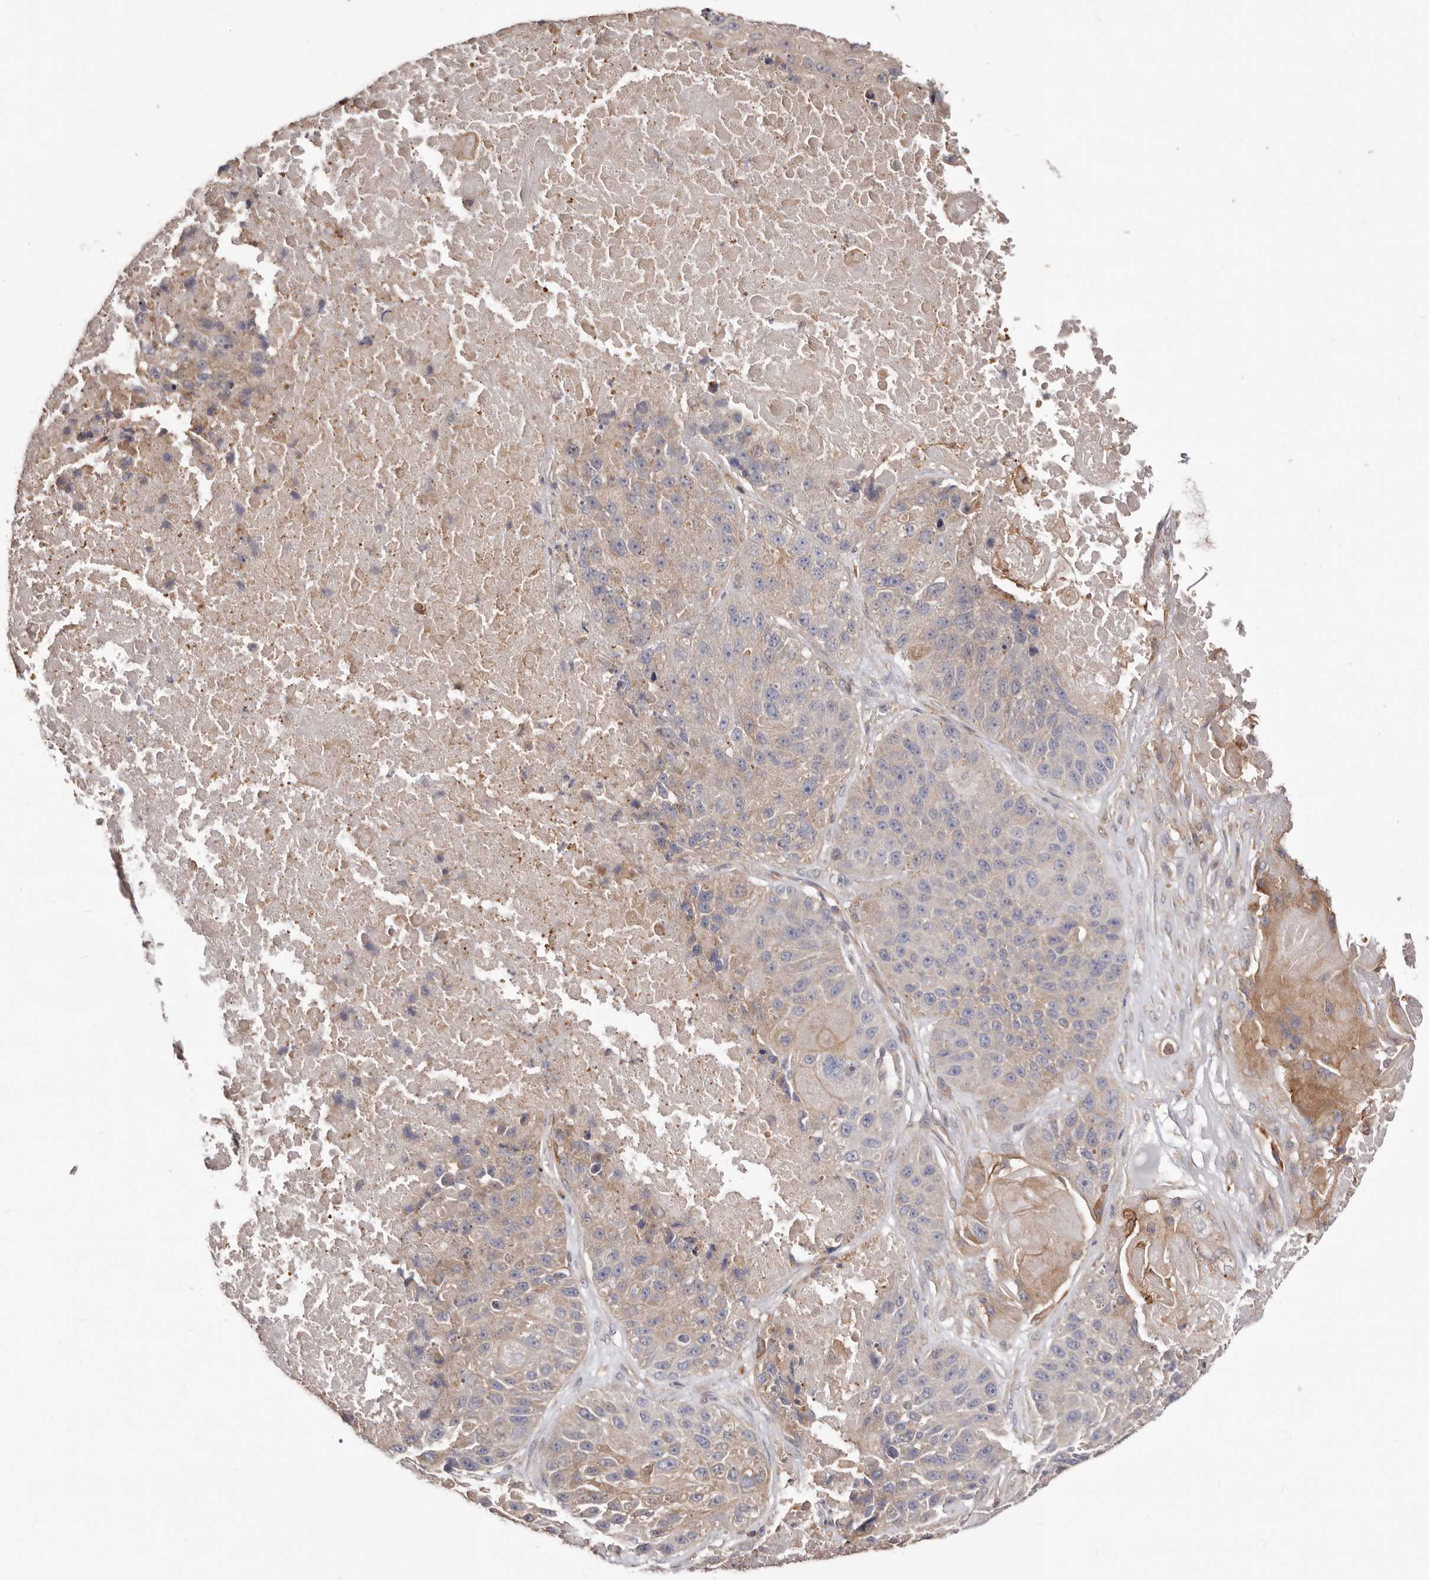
{"staining": {"intensity": "weak", "quantity": "25%-75%", "location": "cytoplasmic/membranous"}, "tissue": "lung cancer", "cell_type": "Tumor cells", "image_type": "cancer", "snomed": [{"axis": "morphology", "description": "Squamous cell carcinoma, NOS"}, {"axis": "topography", "description": "Lung"}], "caption": "Immunohistochemical staining of lung squamous cell carcinoma demonstrates low levels of weak cytoplasmic/membranous protein expression in about 25%-75% of tumor cells. Using DAB (3,3'-diaminobenzidine) (brown) and hematoxylin (blue) stains, captured at high magnification using brightfield microscopy.", "gene": "LRRC25", "patient": {"sex": "male", "age": 61}}